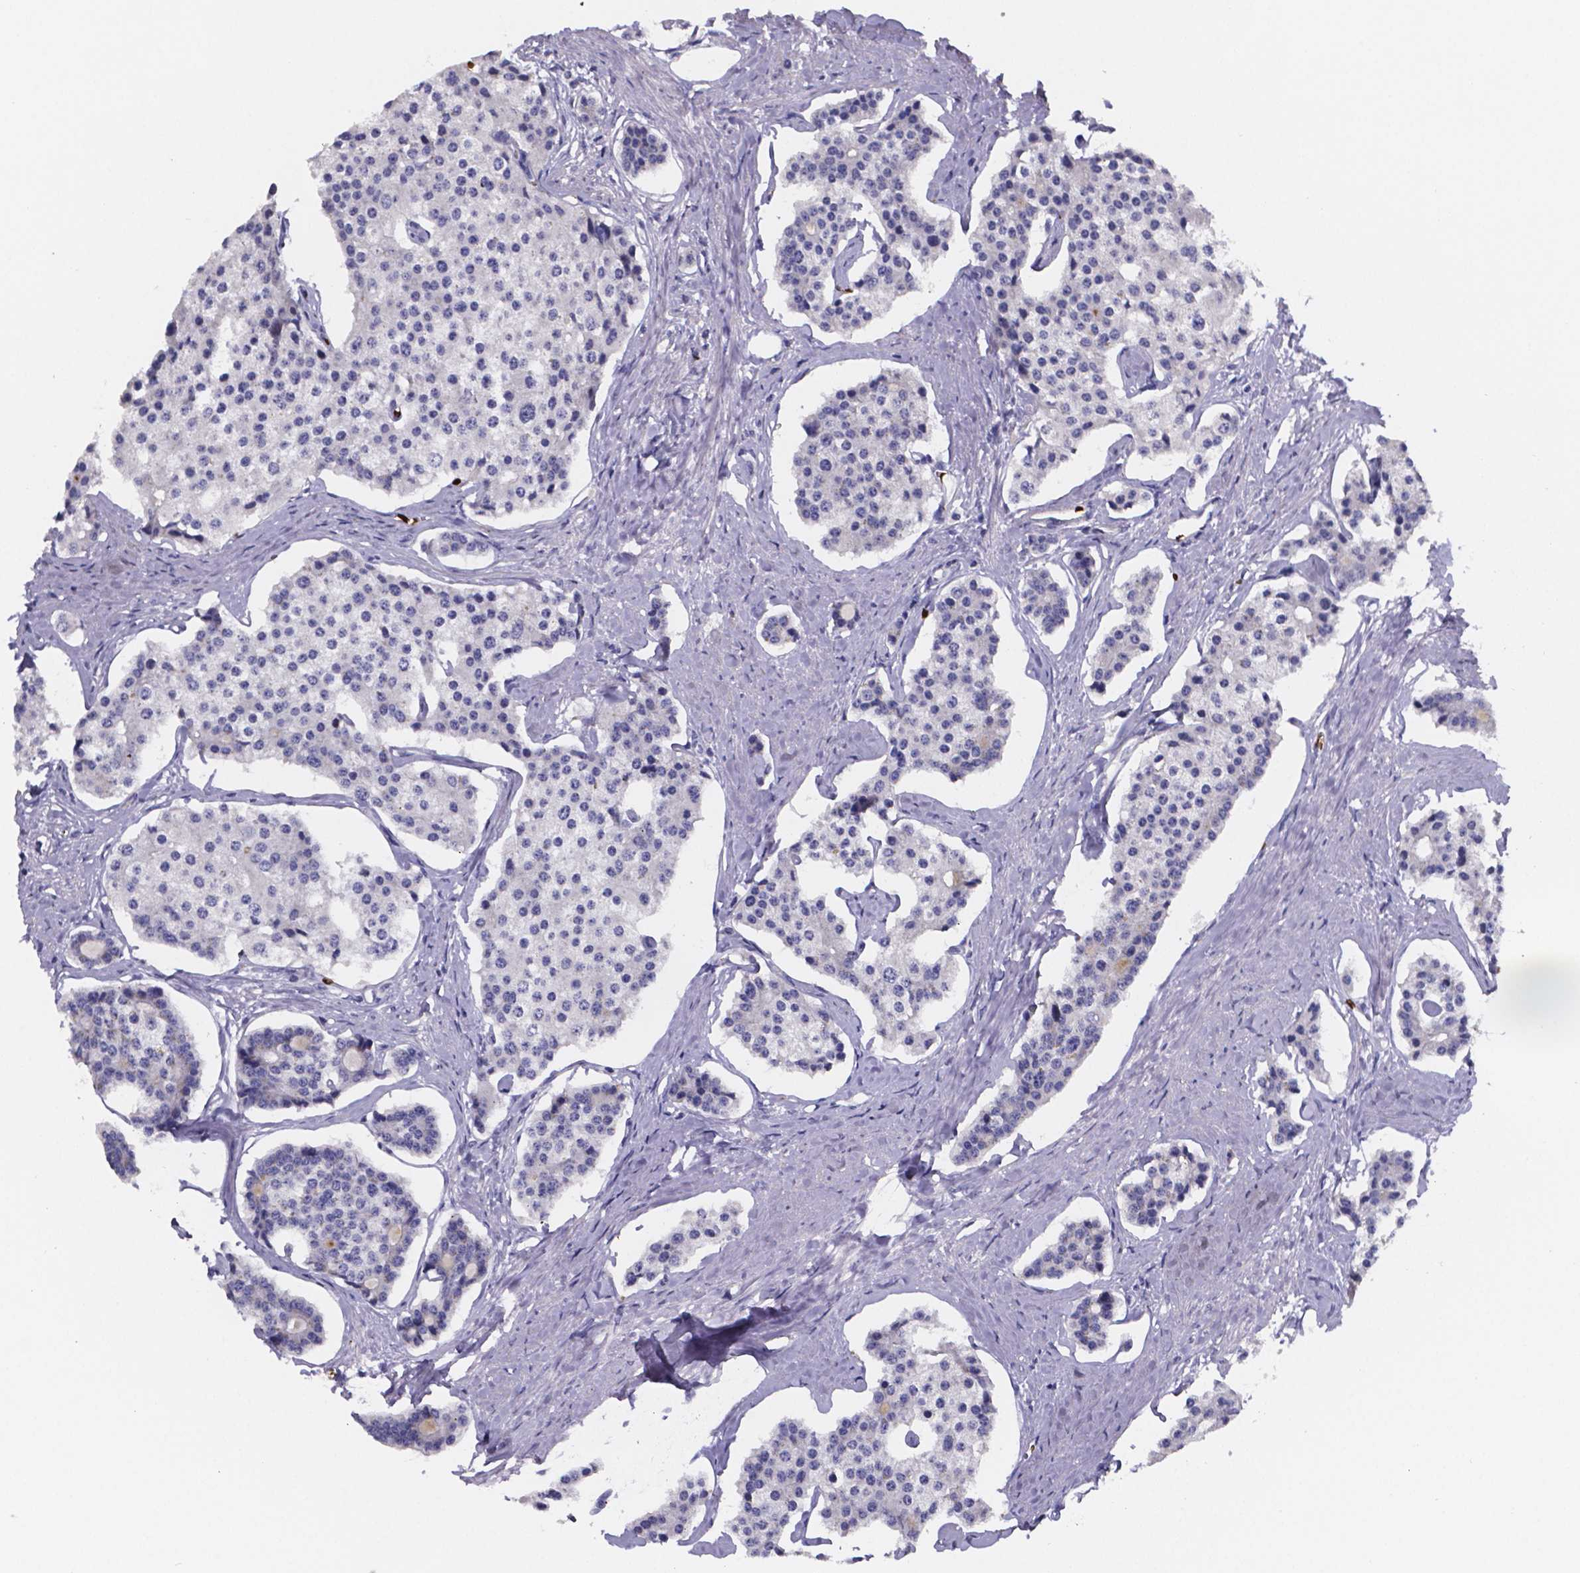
{"staining": {"intensity": "negative", "quantity": "none", "location": "none"}, "tissue": "carcinoid", "cell_type": "Tumor cells", "image_type": "cancer", "snomed": [{"axis": "morphology", "description": "Carcinoid, malignant, NOS"}, {"axis": "topography", "description": "Small intestine"}], "caption": "Image shows no protein expression in tumor cells of carcinoid tissue. (Brightfield microscopy of DAB immunohistochemistry (IHC) at high magnification).", "gene": "GABRA3", "patient": {"sex": "female", "age": 65}}